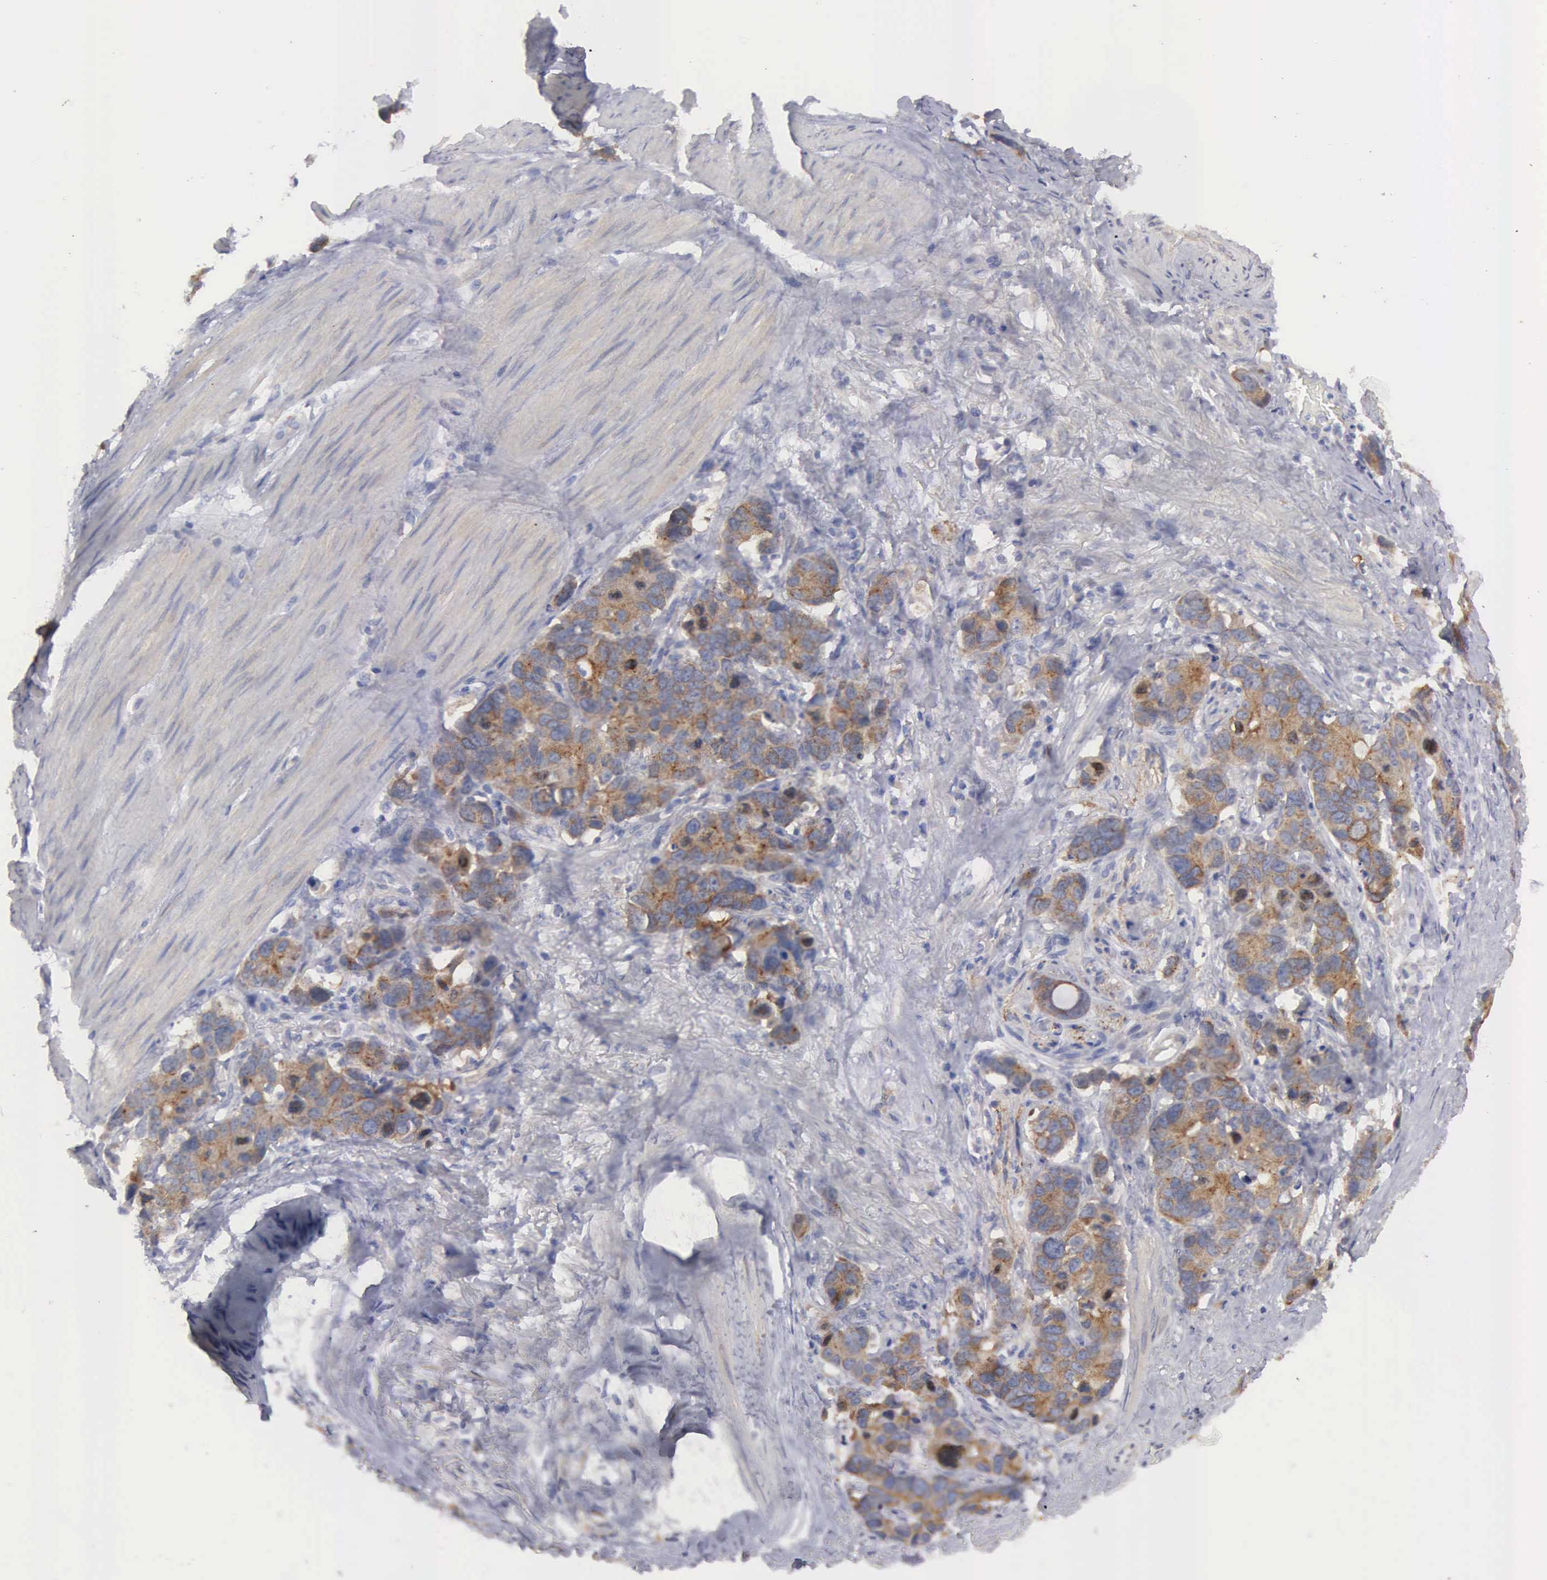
{"staining": {"intensity": "moderate", "quantity": ">75%", "location": "cytoplasmic/membranous"}, "tissue": "stomach cancer", "cell_type": "Tumor cells", "image_type": "cancer", "snomed": [{"axis": "morphology", "description": "Adenocarcinoma, NOS"}, {"axis": "topography", "description": "Stomach, upper"}], "caption": "Protein staining shows moderate cytoplasmic/membranous staining in approximately >75% of tumor cells in stomach cancer. (DAB = brown stain, brightfield microscopy at high magnification).", "gene": "CEP170B", "patient": {"sex": "male", "age": 71}}